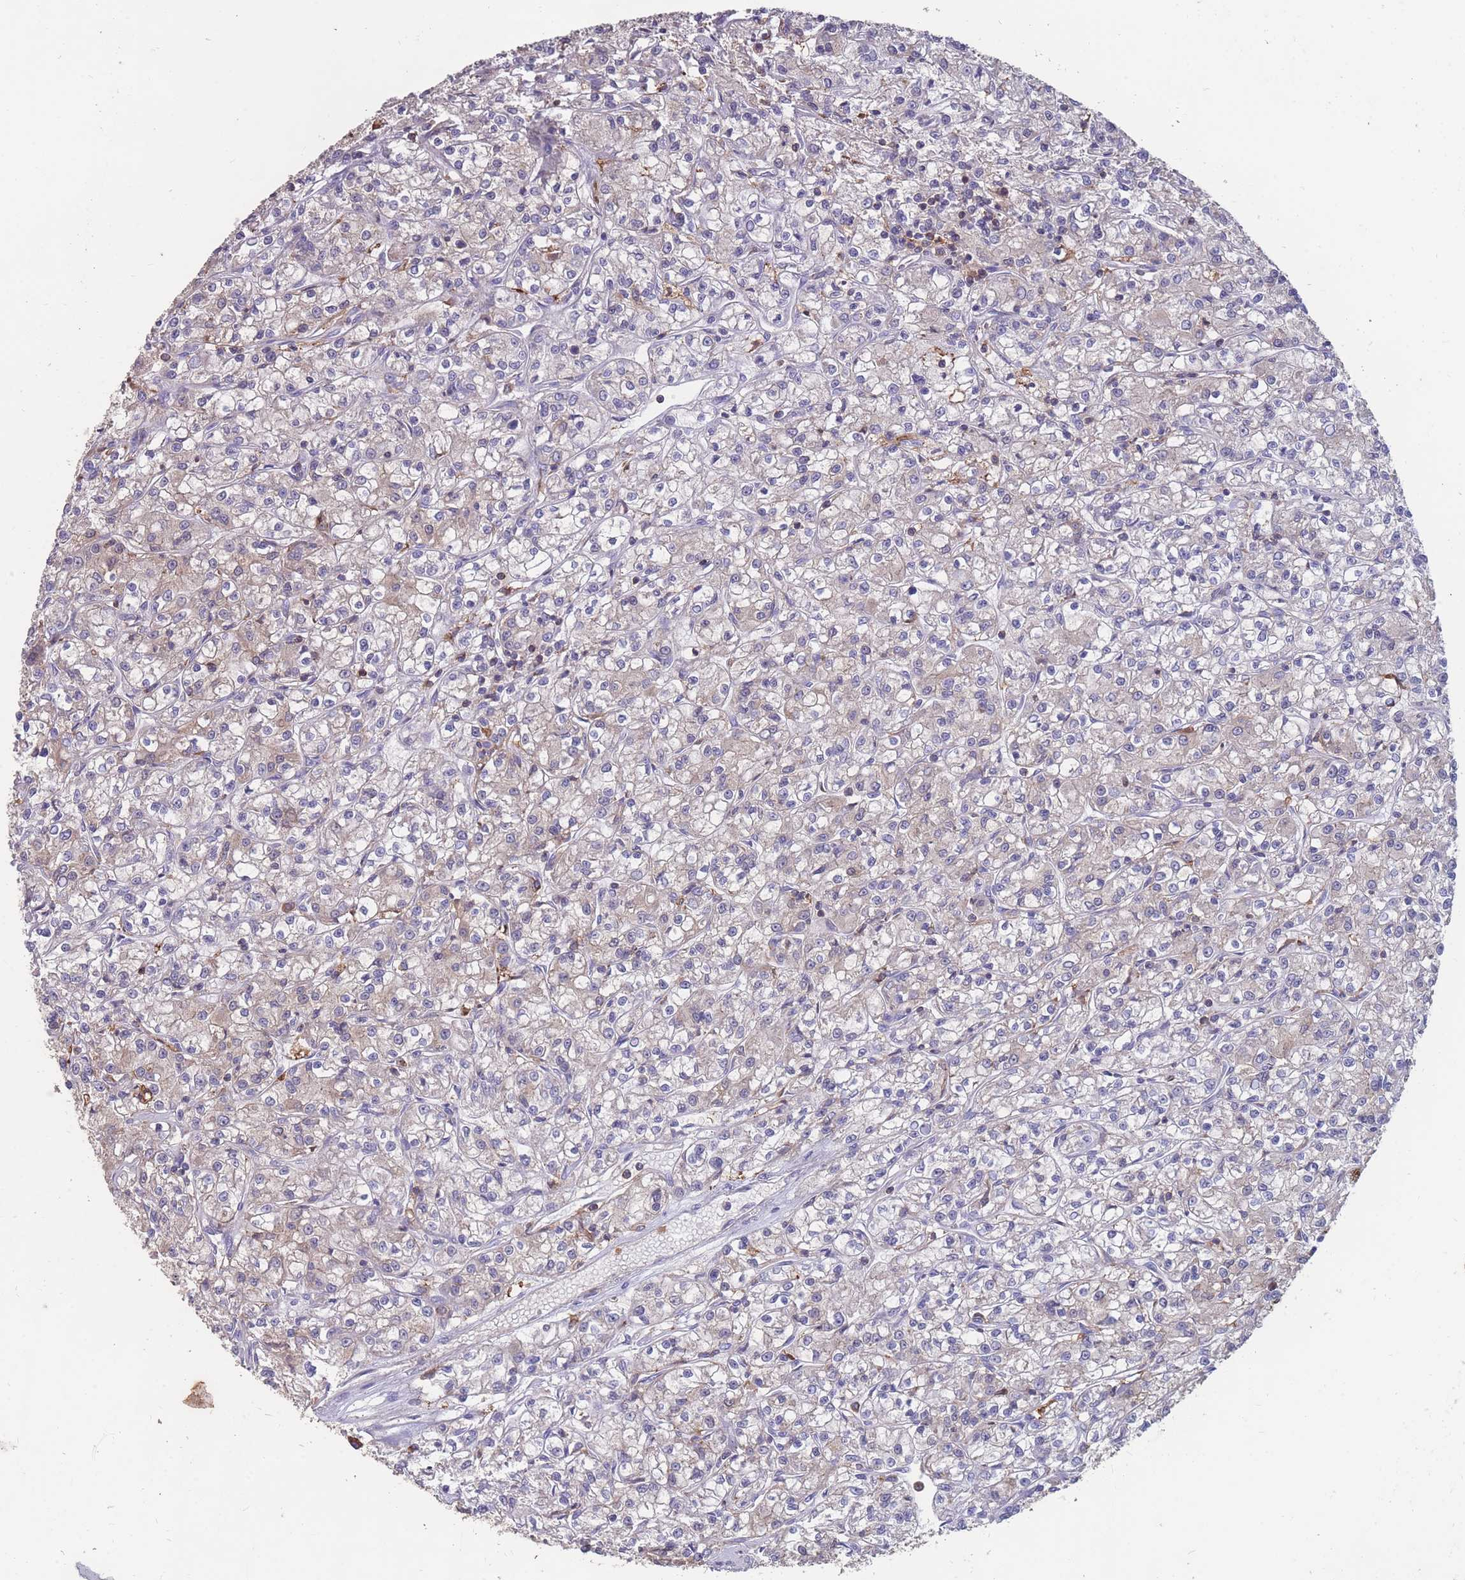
{"staining": {"intensity": "weak", "quantity": "<25%", "location": "cytoplasmic/membranous"}, "tissue": "renal cancer", "cell_type": "Tumor cells", "image_type": "cancer", "snomed": [{"axis": "morphology", "description": "Adenocarcinoma, NOS"}, {"axis": "topography", "description": "Kidney"}], "caption": "Tumor cells are negative for brown protein staining in renal adenocarcinoma.", "gene": "CD33", "patient": {"sex": "female", "age": 59}}